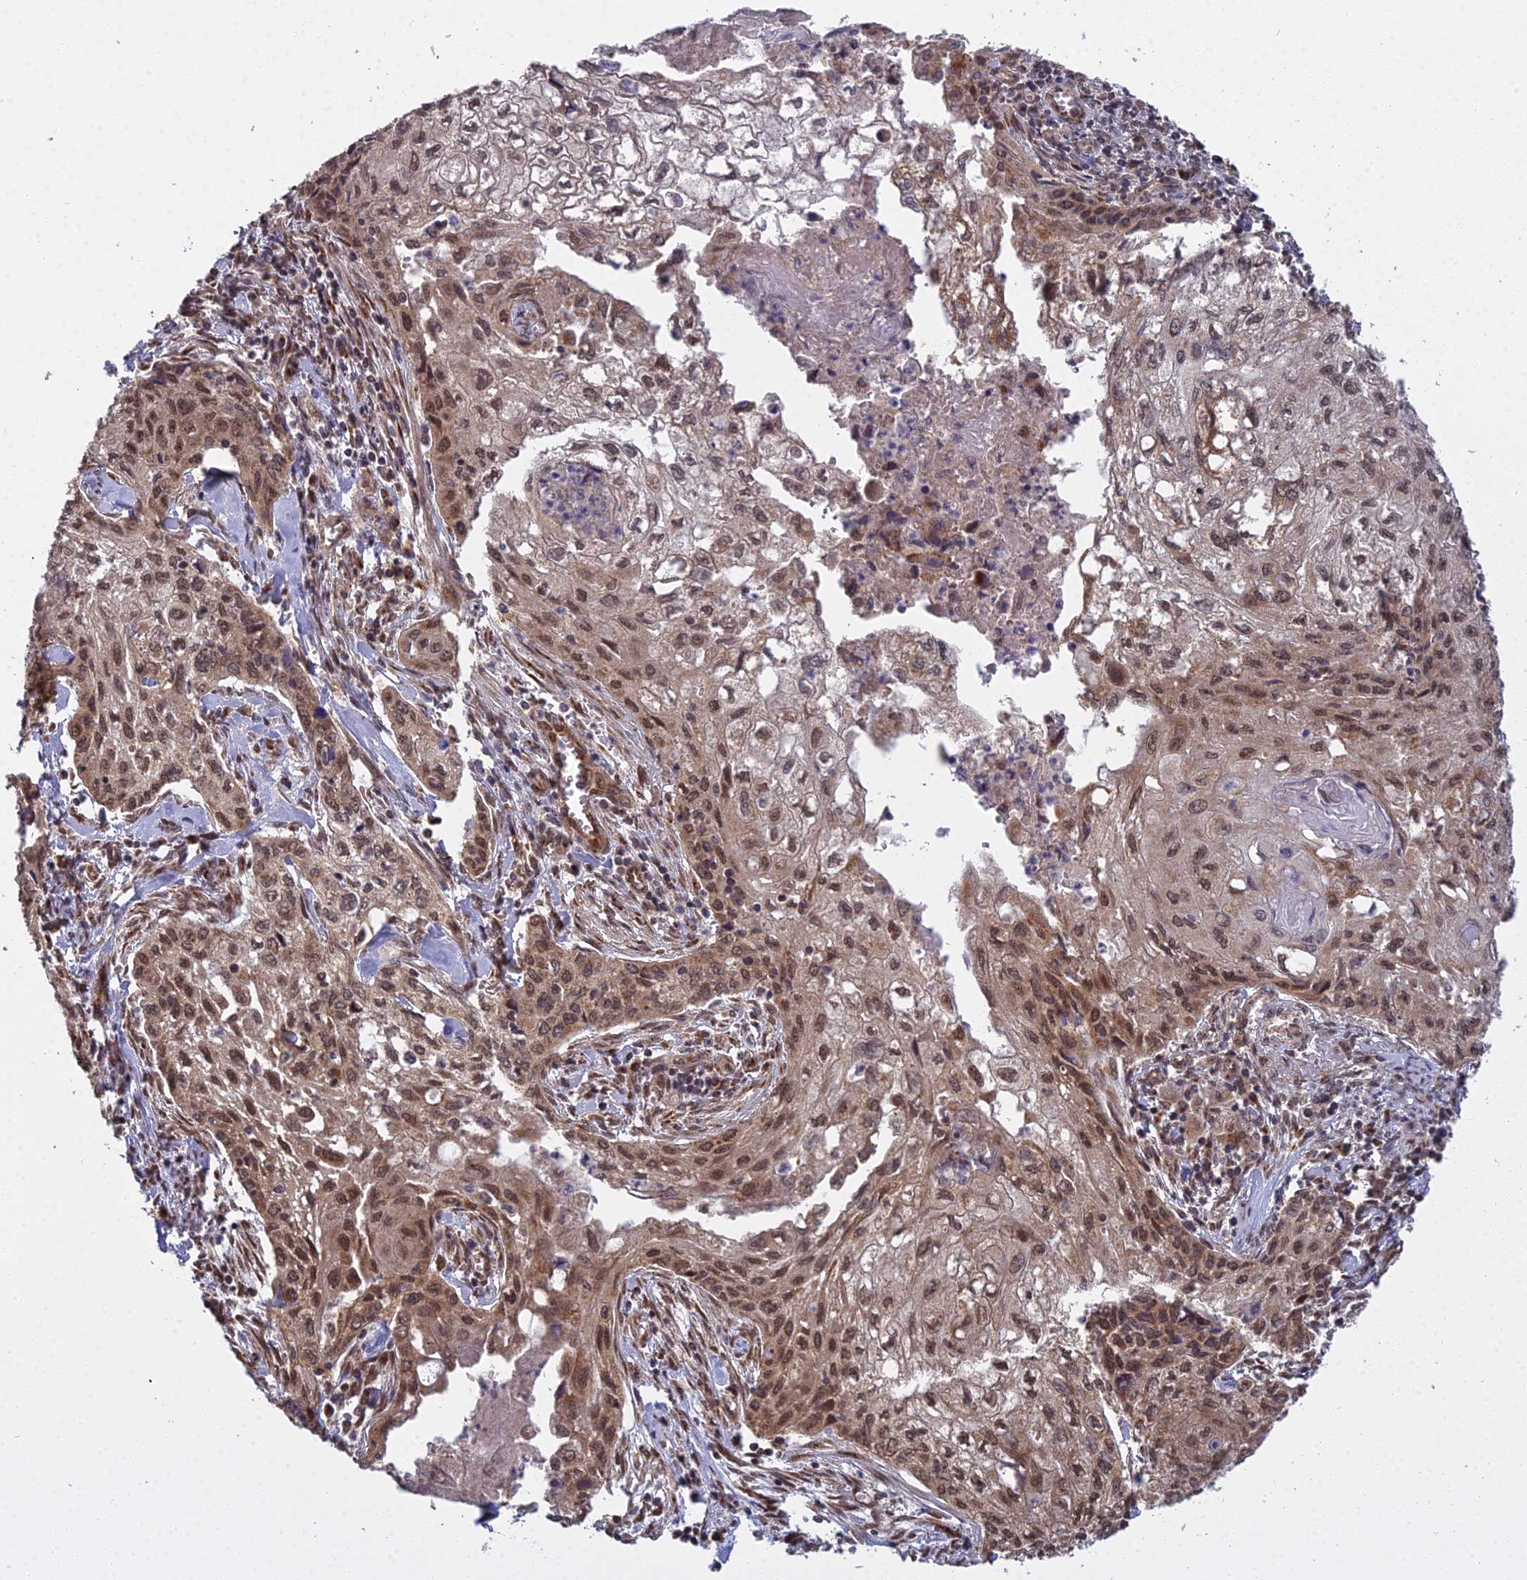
{"staining": {"intensity": "moderate", "quantity": ">75%", "location": "nuclear"}, "tissue": "cervical cancer", "cell_type": "Tumor cells", "image_type": "cancer", "snomed": [{"axis": "morphology", "description": "Squamous cell carcinoma, NOS"}, {"axis": "topography", "description": "Cervix"}], "caption": "Tumor cells show moderate nuclear positivity in approximately >75% of cells in squamous cell carcinoma (cervical).", "gene": "MEOX1", "patient": {"sex": "female", "age": 67}}